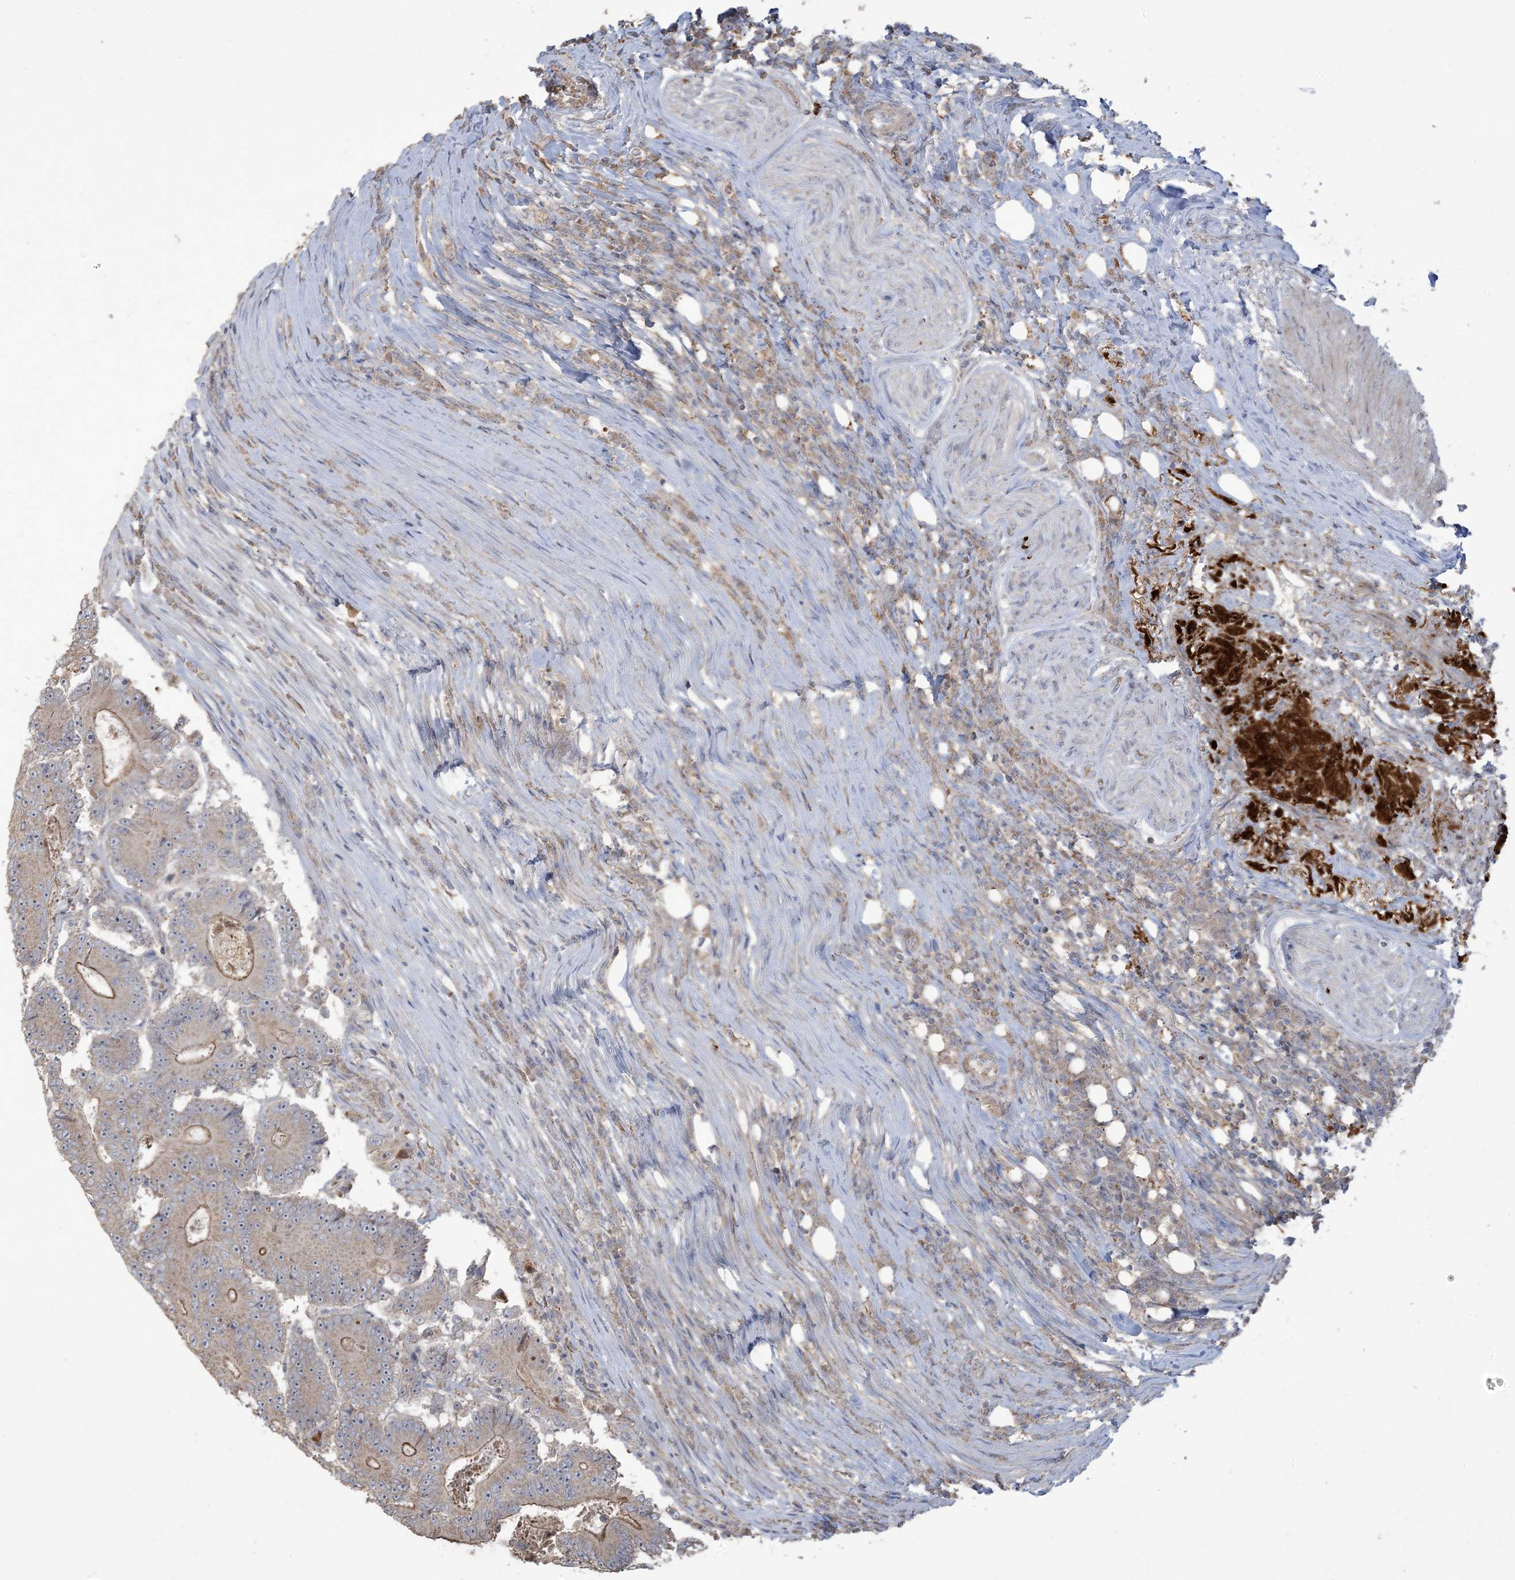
{"staining": {"intensity": "moderate", "quantity": "<25%", "location": "cytoplasmic/membranous"}, "tissue": "colorectal cancer", "cell_type": "Tumor cells", "image_type": "cancer", "snomed": [{"axis": "morphology", "description": "Adenocarcinoma, NOS"}, {"axis": "topography", "description": "Colon"}], "caption": "DAB immunohistochemical staining of colorectal cancer (adenocarcinoma) displays moderate cytoplasmic/membranous protein expression in about <25% of tumor cells. The staining was performed using DAB (3,3'-diaminobenzidine), with brown indicating positive protein expression. Nuclei are stained blue with hematoxylin.", "gene": "KLHL18", "patient": {"sex": "male", "age": 83}}